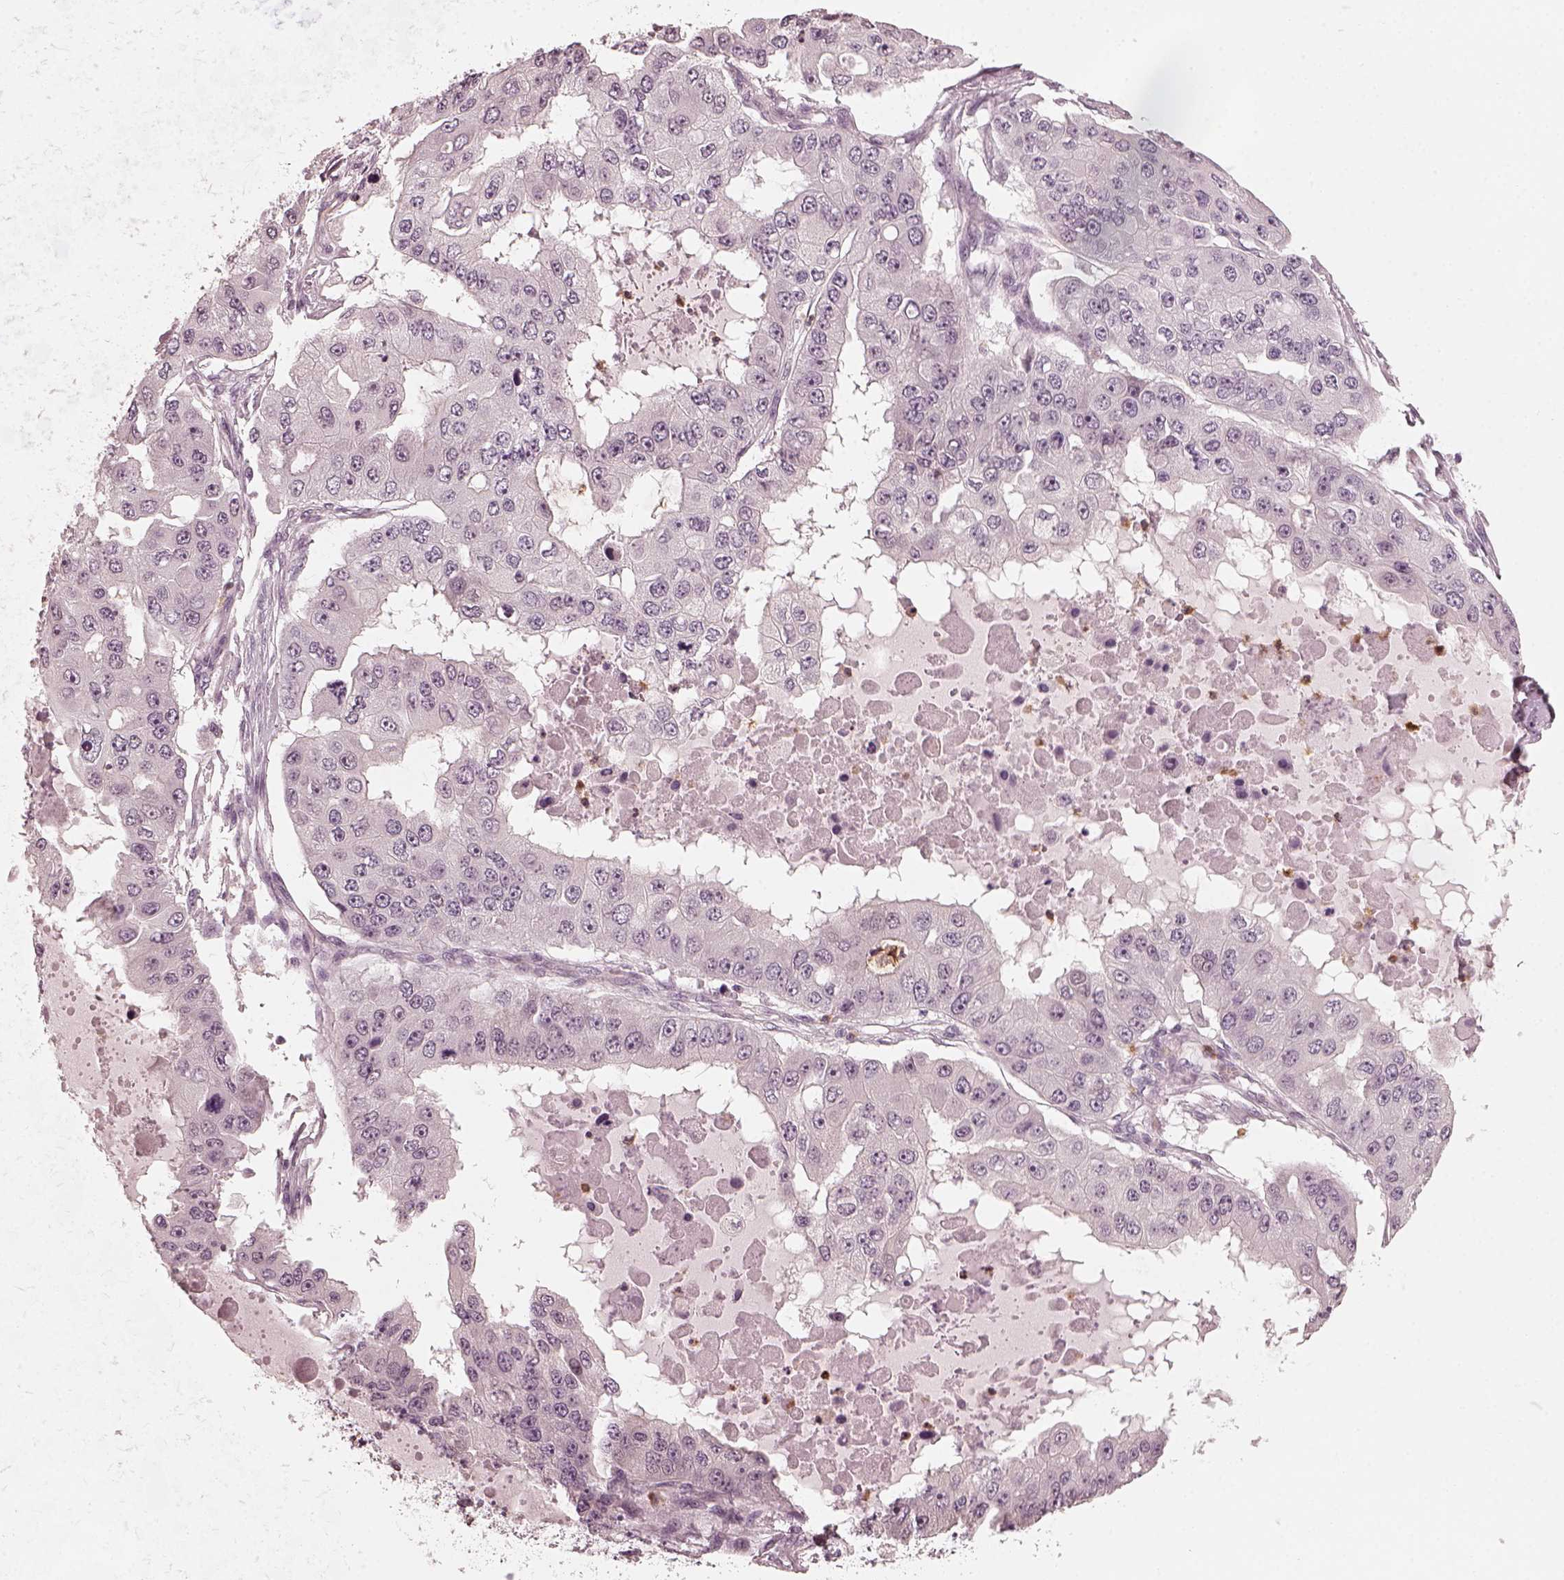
{"staining": {"intensity": "negative", "quantity": "none", "location": "none"}, "tissue": "ovarian cancer", "cell_type": "Tumor cells", "image_type": "cancer", "snomed": [{"axis": "morphology", "description": "Cystadenocarcinoma, serous, NOS"}, {"axis": "topography", "description": "Ovary"}], "caption": "Protein analysis of ovarian serous cystadenocarcinoma exhibits no significant positivity in tumor cells.", "gene": "CHIT1", "patient": {"sex": "female", "age": 56}}